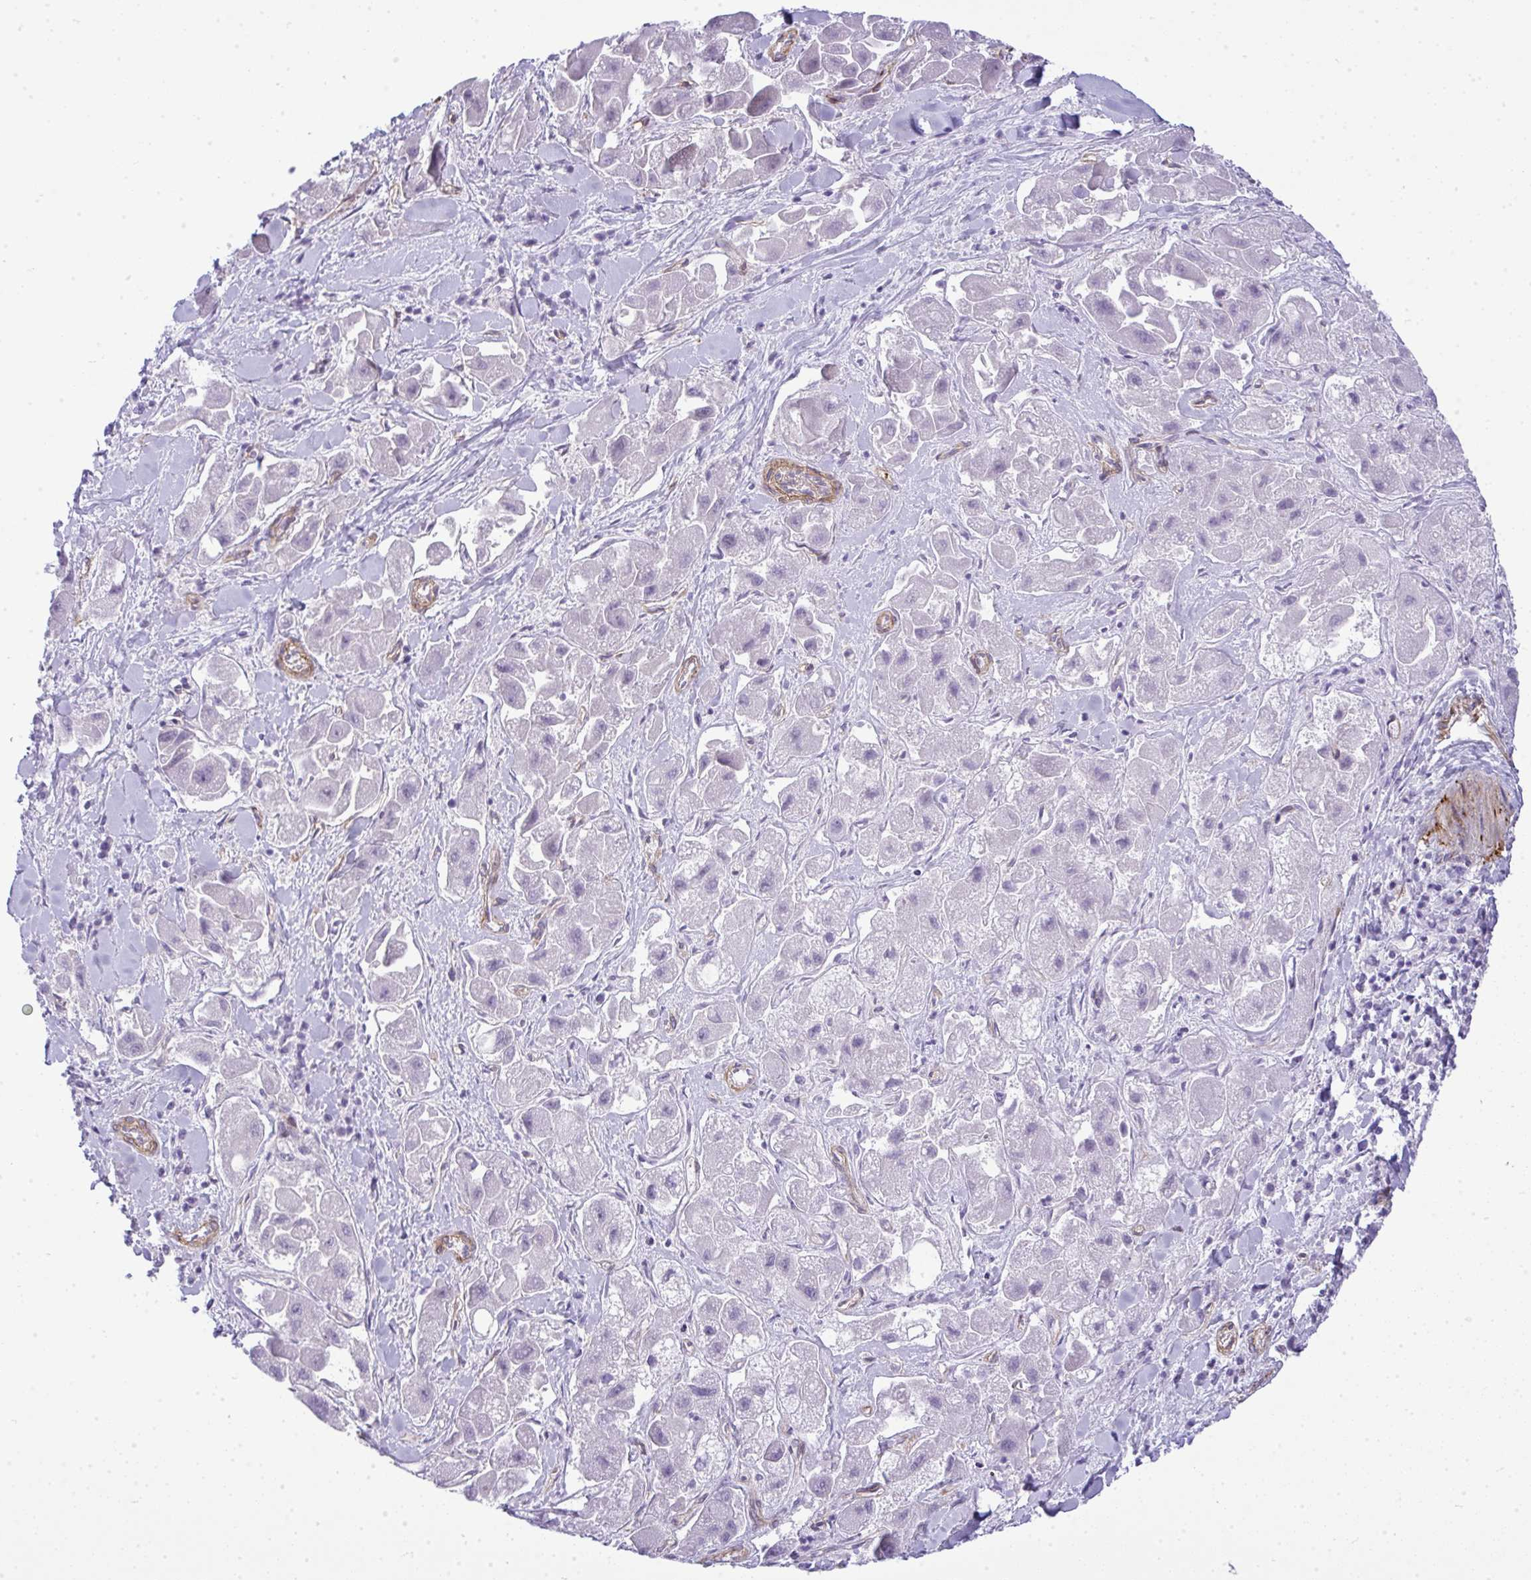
{"staining": {"intensity": "negative", "quantity": "none", "location": "none"}, "tissue": "liver cancer", "cell_type": "Tumor cells", "image_type": "cancer", "snomed": [{"axis": "morphology", "description": "Carcinoma, Hepatocellular, NOS"}, {"axis": "topography", "description": "Liver"}], "caption": "This image is of liver cancer (hepatocellular carcinoma) stained with immunohistochemistry (IHC) to label a protein in brown with the nuclei are counter-stained blue. There is no positivity in tumor cells.", "gene": "UBE2S", "patient": {"sex": "male", "age": 24}}